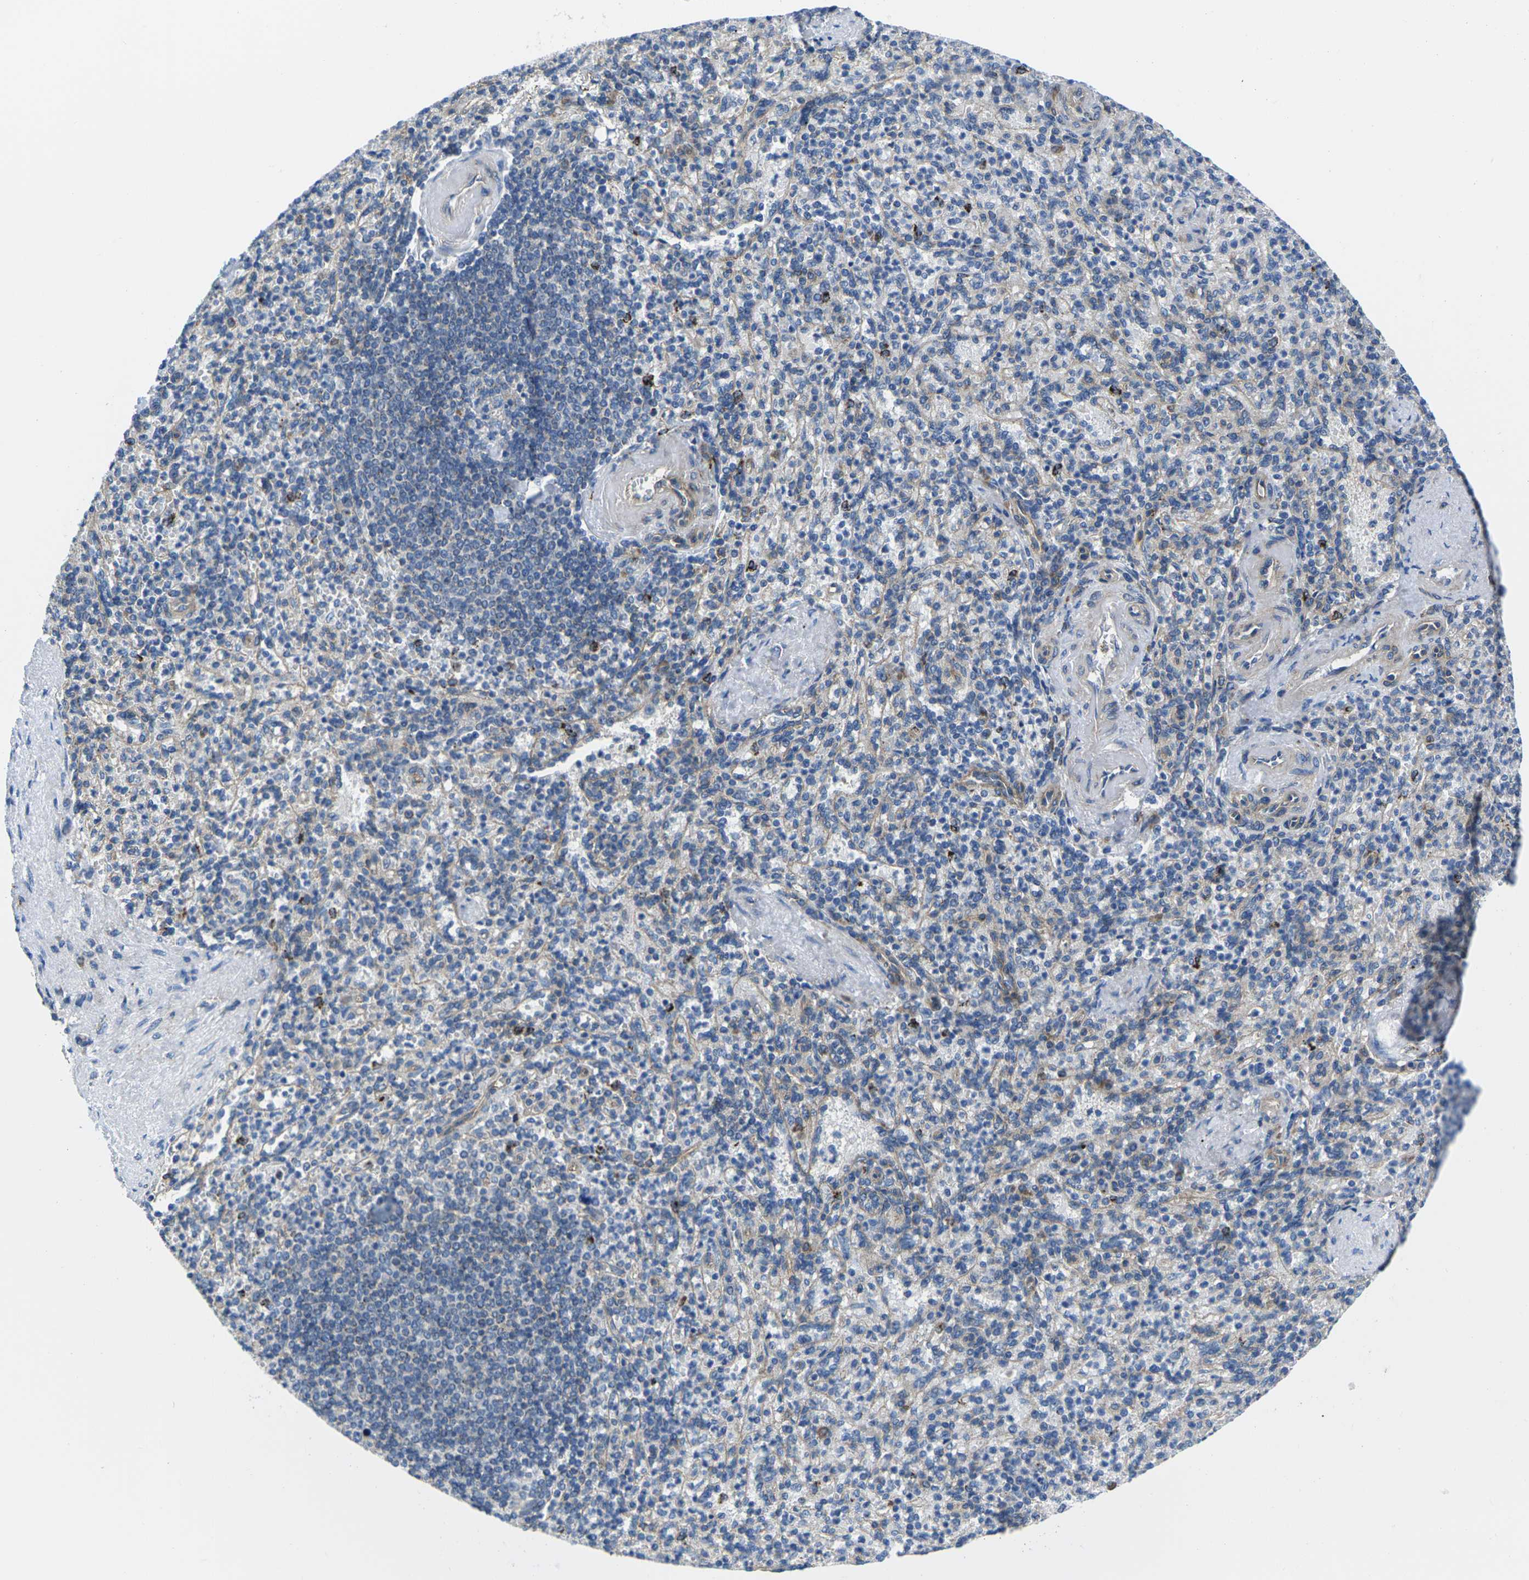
{"staining": {"intensity": "moderate", "quantity": ">75%", "location": "cytoplasmic/membranous"}, "tissue": "spleen", "cell_type": "Cells in red pulp", "image_type": "normal", "snomed": [{"axis": "morphology", "description": "Normal tissue, NOS"}, {"axis": "topography", "description": "Spleen"}], "caption": "Human spleen stained with a brown dye reveals moderate cytoplasmic/membranous positive staining in approximately >75% of cells in red pulp.", "gene": "DLG1", "patient": {"sex": "female", "age": 74}}